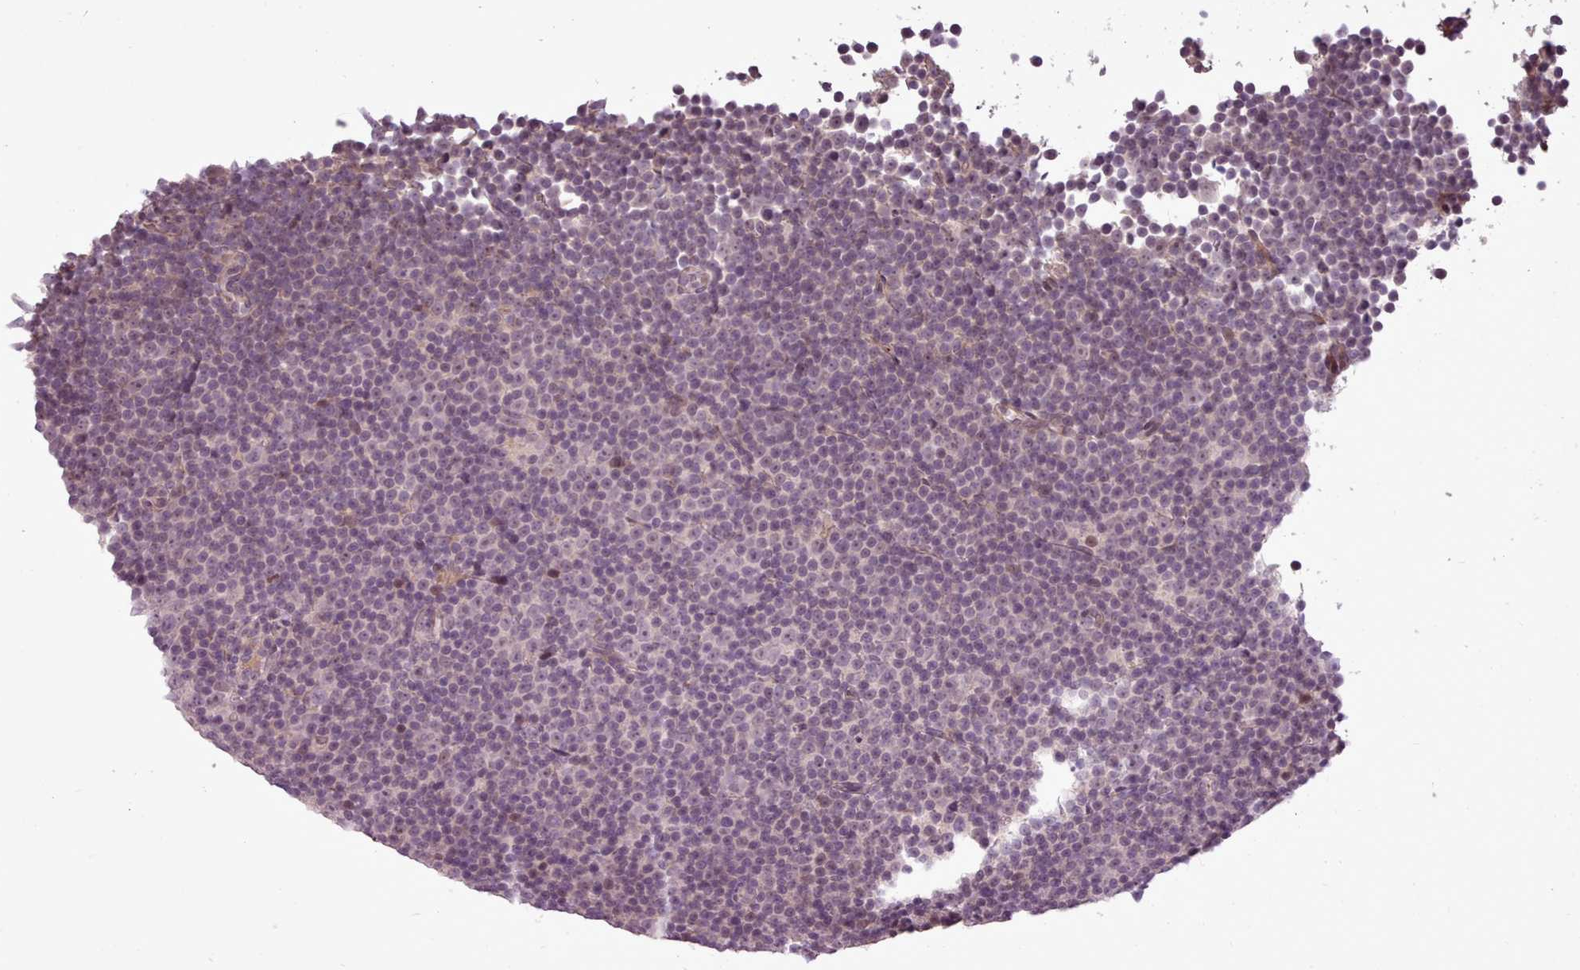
{"staining": {"intensity": "negative", "quantity": "none", "location": "none"}, "tissue": "lymphoma", "cell_type": "Tumor cells", "image_type": "cancer", "snomed": [{"axis": "morphology", "description": "Malignant lymphoma, non-Hodgkin's type, Low grade"}, {"axis": "topography", "description": "Lymph node"}], "caption": "Image shows no protein positivity in tumor cells of malignant lymphoma, non-Hodgkin's type (low-grade) tissue. (Brightfield microscopy of DAB (3,3'-diaminobenzidine) immunohistochemistry at high magnification).", "gene": "LEFTY2", "patient": {"sex": "female", "age": 67}}